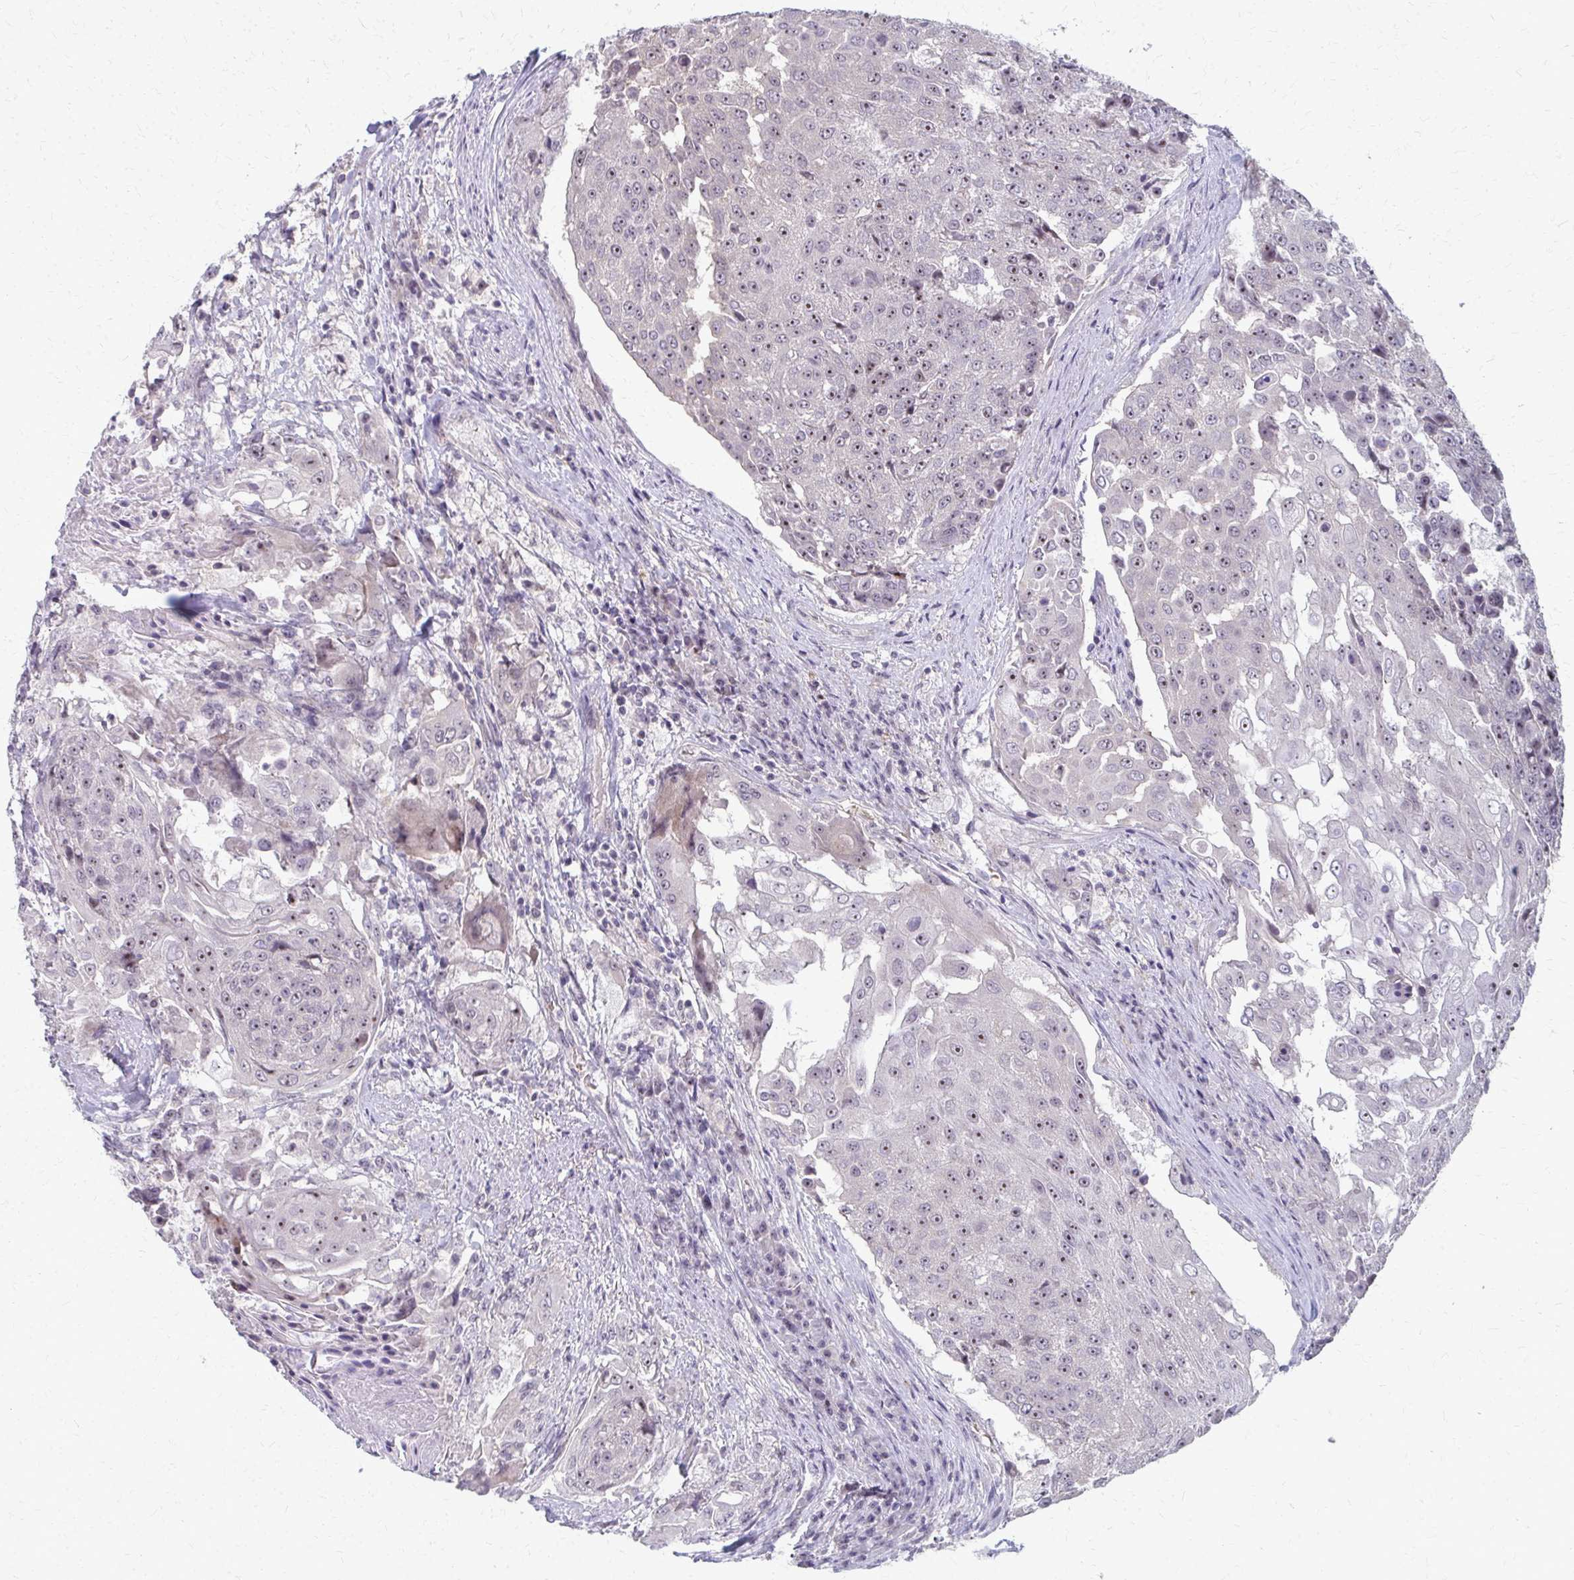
{"staining": {"intensity": "moderate", "quantity": ">75%", "location": "nuclear"}, "tissue": "urothelial cancer", "cell_type": "Tumor cells", "image_type": "cancer", "snomed": [{"axis": "morphology", "description": "Urothelial carcinoma, High grade"}, {"axis": "topography", "description": "Urinary bladder"}], "caption": "High-magnification brightfield microscopy of urothelial cancer stained with DAB (brown) and counterstained with hematoxylin (blue). tumor cells exhibit moderate nuclear expression is present in about>75% of cells. Immunohistochemistry stains the protein in brown and the nuclei are stained blue.", "gene": "NUDT16", "patient": {"sex": "female", "age": 63}}